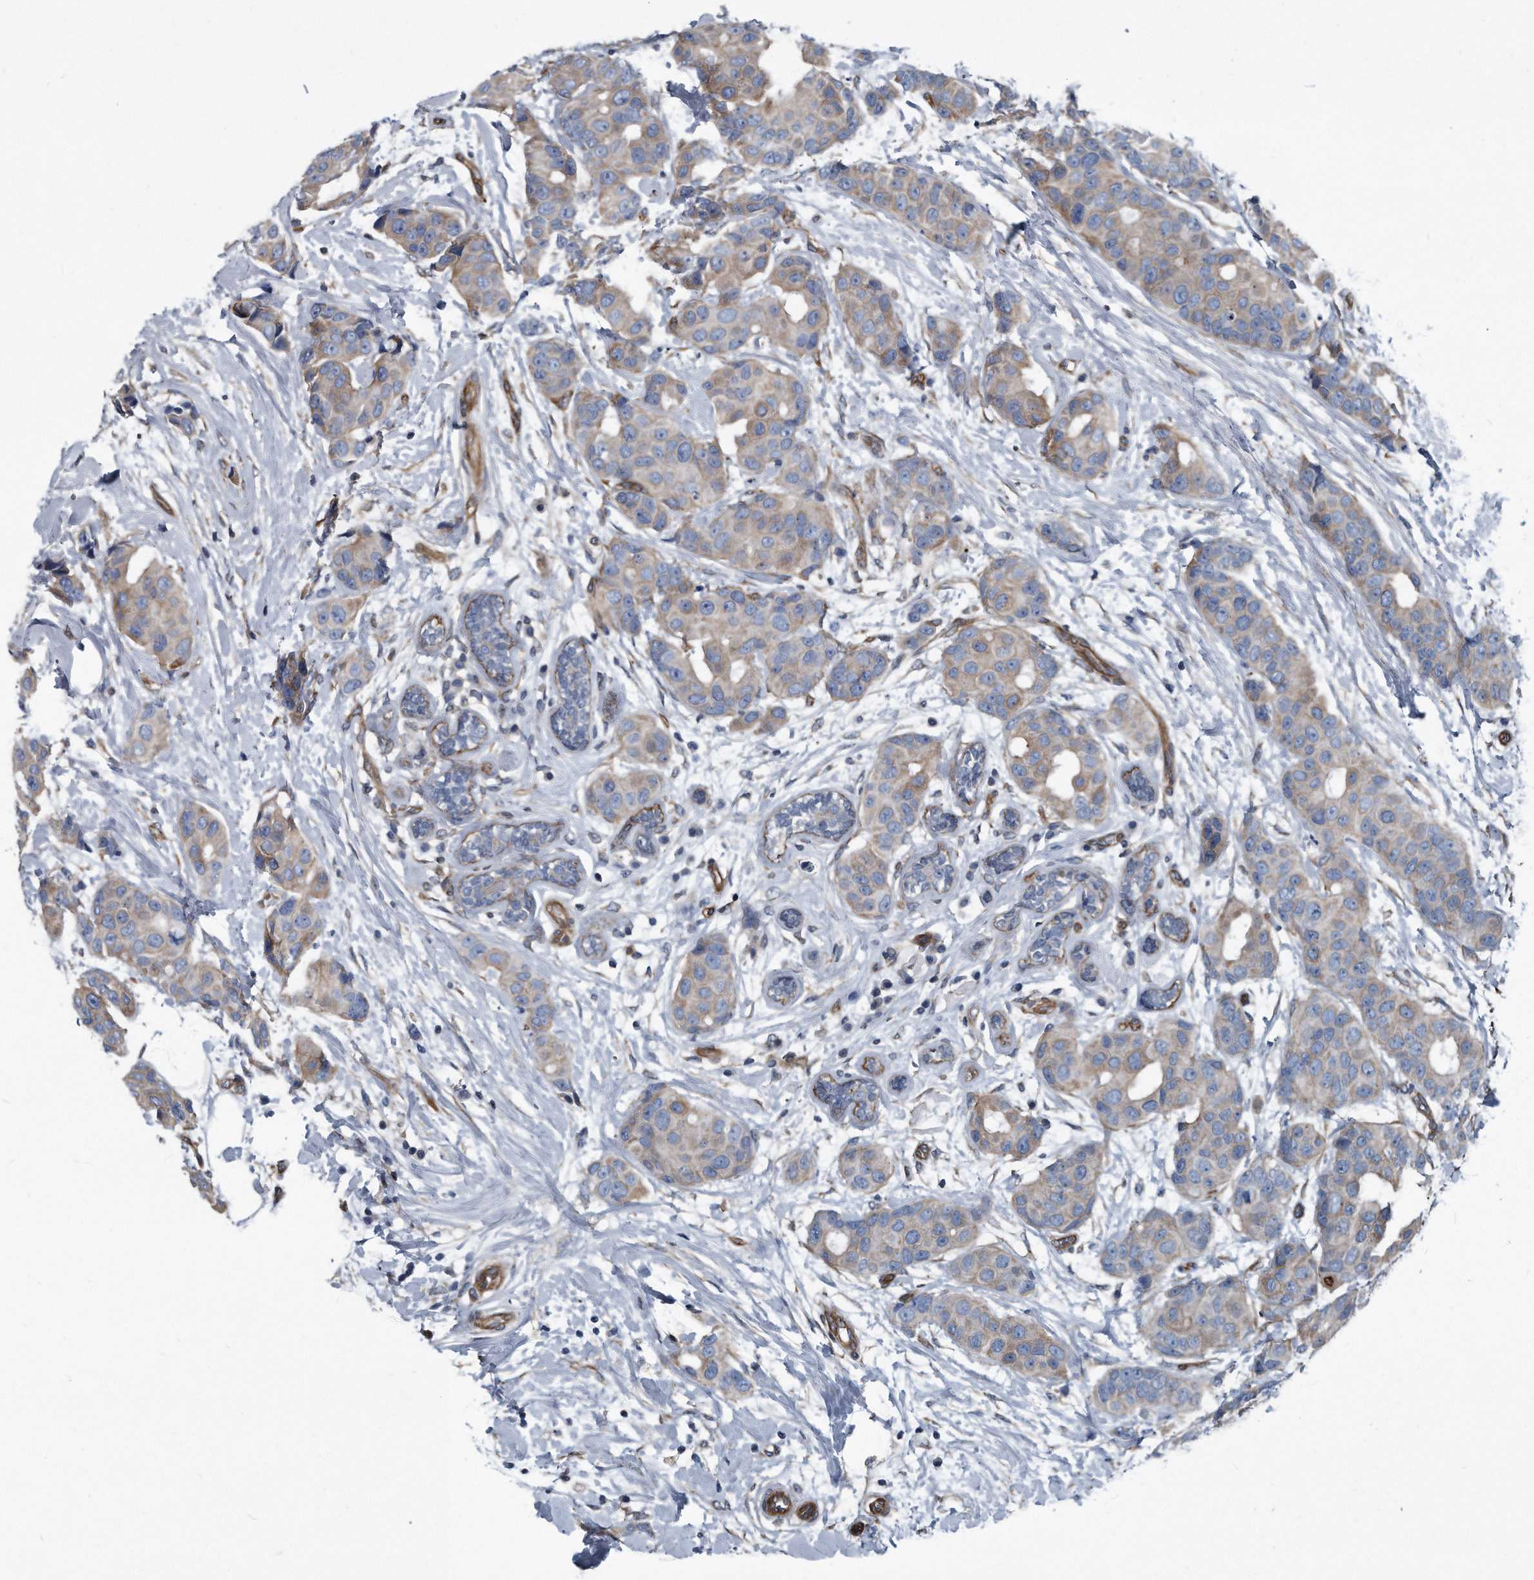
{"staining": {"intensity": "weak", "quantity": "25%-75%", "location": "cytoplasmic/membranous"}, "tissue": "breast cancer", "cell_type": "Tumor cells", "image_type": "cancer", "snomed": [{"axis": "morphology", "description": "Normal tissue, NOS"}, {"axis": "morphology", "description": "Duct carcinoma"}, {"axis": "topography", "description": "Breast"}], "caption": "There is low levels of weak cytoplasmic/membranous expression in tumor cells of breast cancer (intraductal carcinoma), as demonstrated by immunohistochemical staining (brown color).", "gene": "PLEC", "patient": {"sex": "female", "age": 39}}